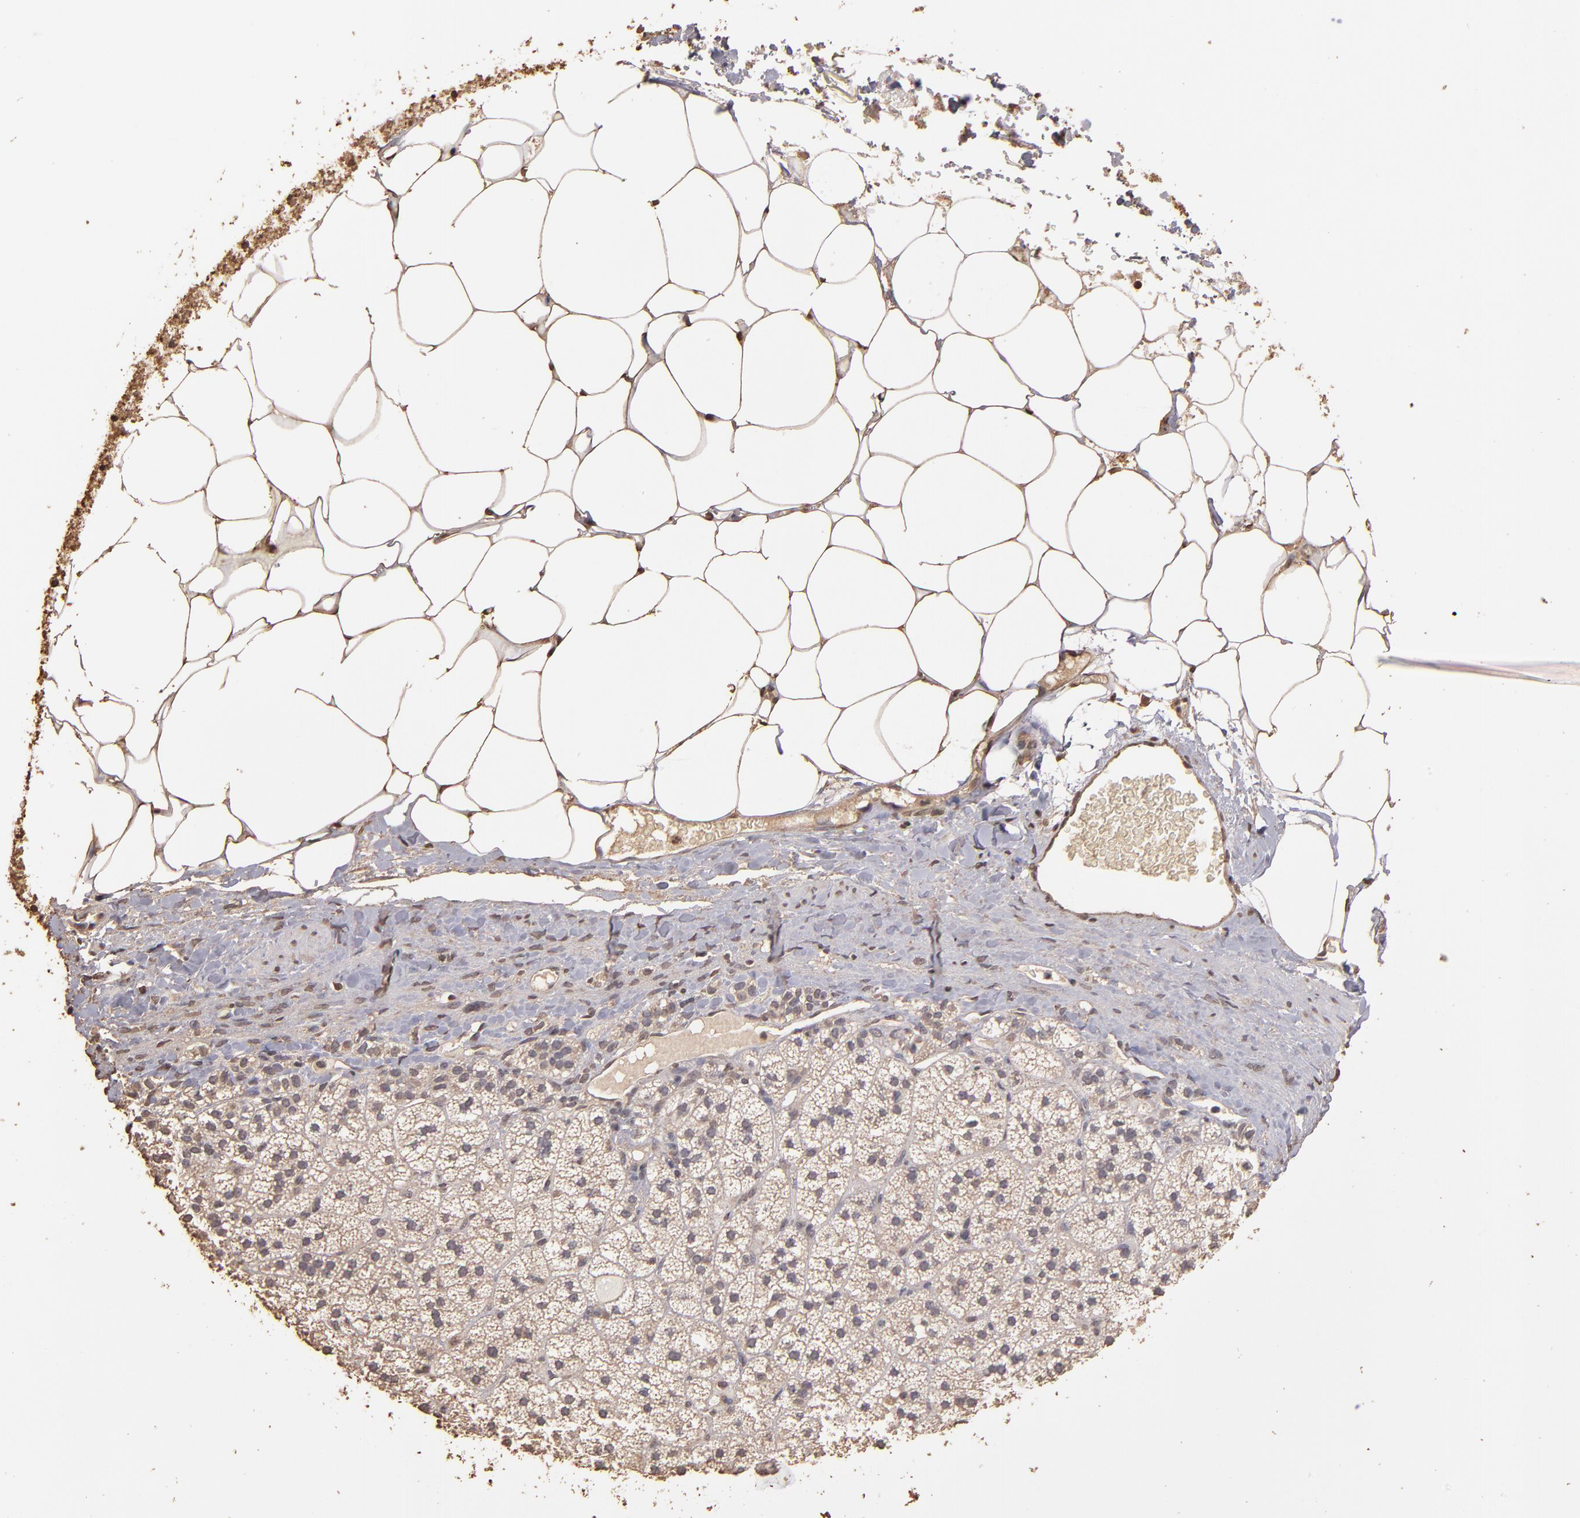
{"staining": {"intensity": "weak", "quantity": "25%-75%", "location": "cytoplasmic/membranous"}, "tissue": "adrenal gland", "cell_type": "Glandular cells", "image_type": "normal", "snomed": [{"axis": "morphology", "description": "Normal tissue, NOS"}, {"axis": "topography", "description": "Adrenal gland"}], "caption": "A micrograph showing weak cytoplasmic/membranous positivity in approximately 25%-75% of glandular cells in normal adrenal gland, as visualized by brown immunohistochemical staining.", "gene": "OPHN1", "patient": {"sex": "male", "age": 35}}